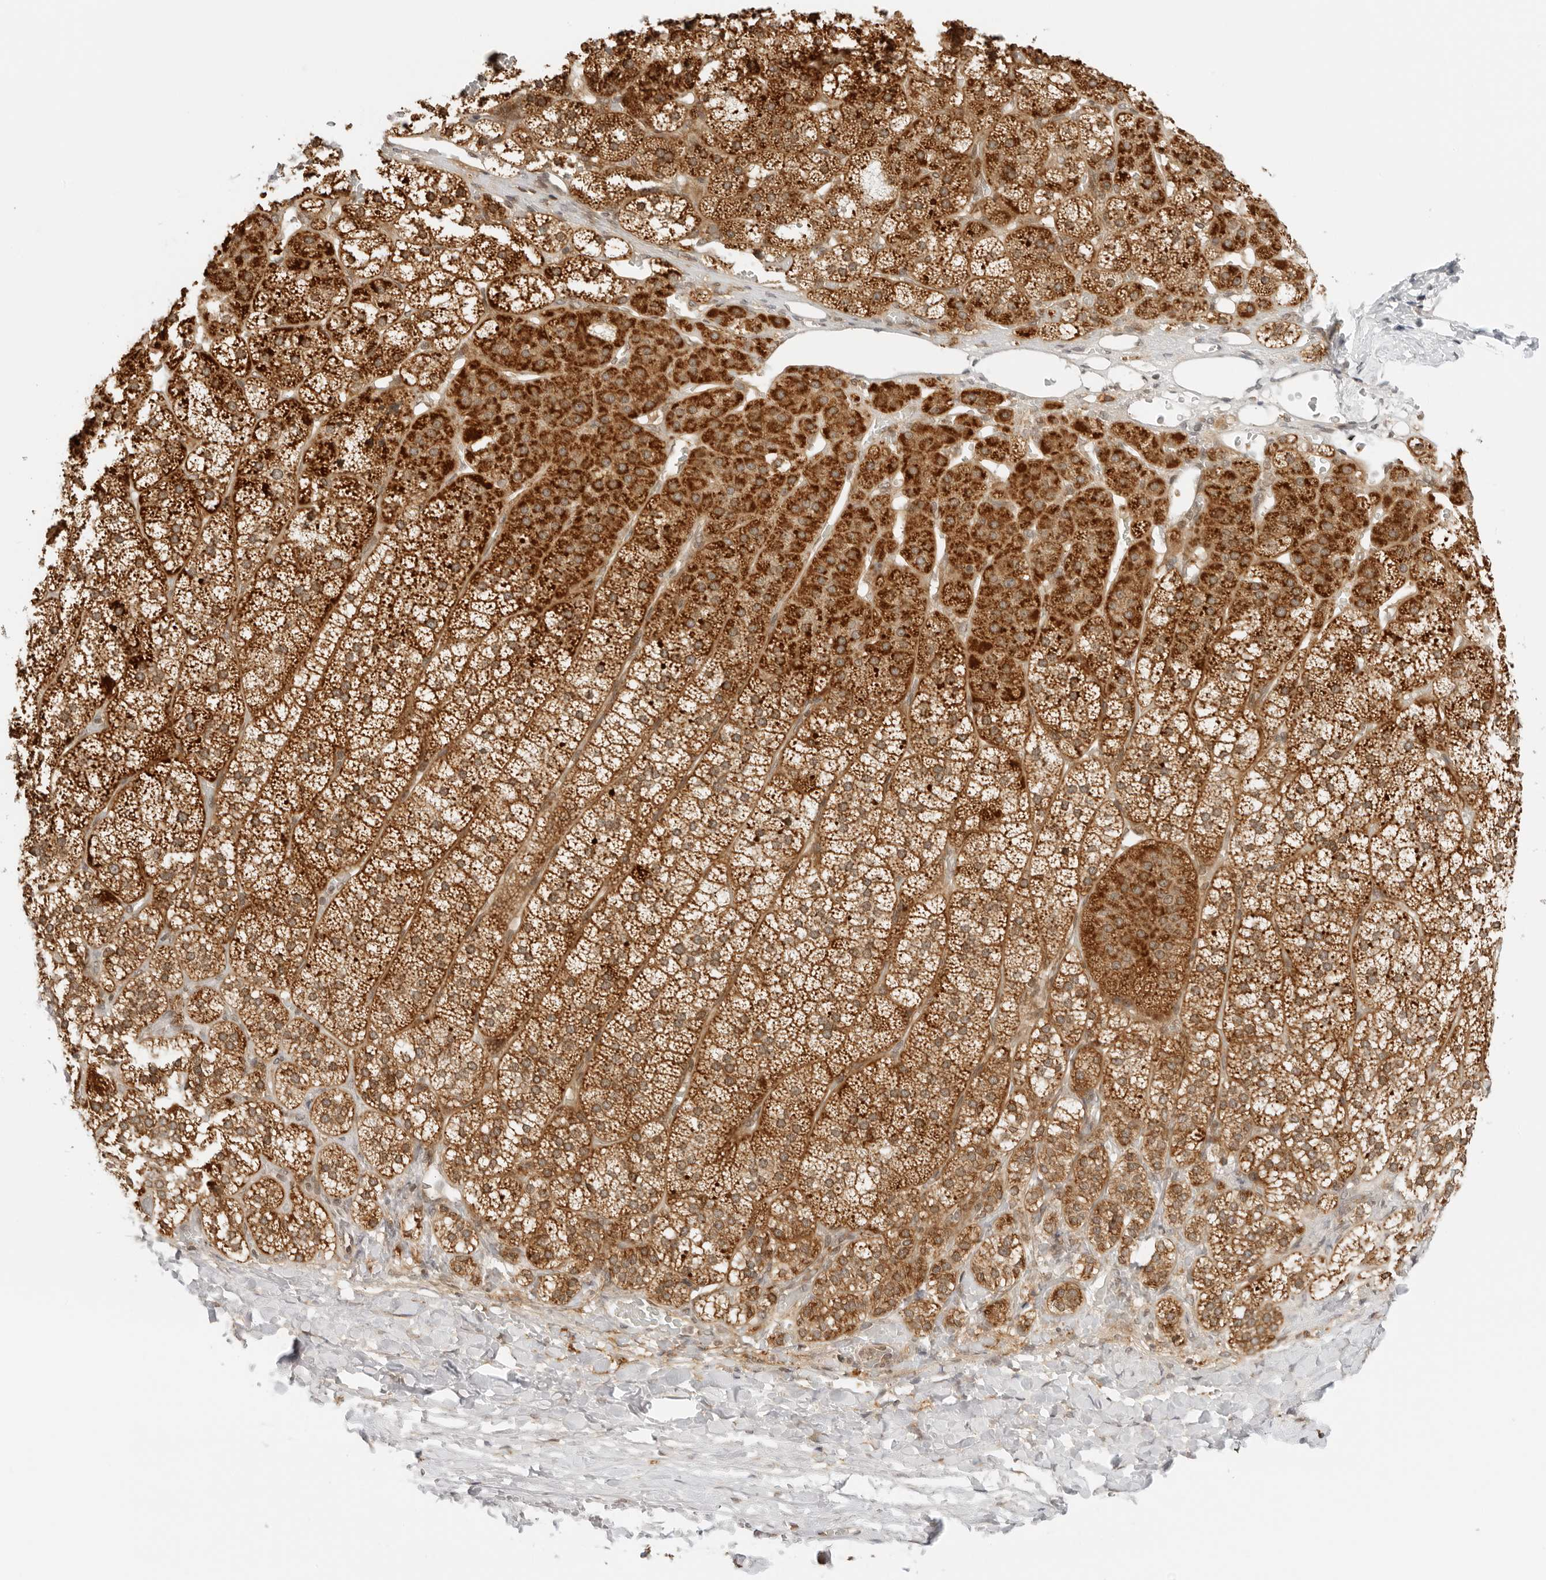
{"staining": {"intensity": "strong", "quantity": ">75%", "location": "cytoplasmic/membranous"}, "tissue": "adrenal gland", "cell_type": "Glandular cells", "image_type": "normal", "snomed": [{"axis": "morphology", "description": "Normal tissue, NOS"}, {"axis": "topography", "description": "Adrenal gland"}], "caption": "Protein expression by immunohistochemistry (IHC) reveals strong cytoplasmic/membranous staining in about >75% of glandular cells in benign adrenal gland. (DAB (3,3'-diaminobenzidine) = brown stain, brightfield microscopy at high magnification).", "gene": "RC3H1", "patient": {"sex": "female", "age": 44}}